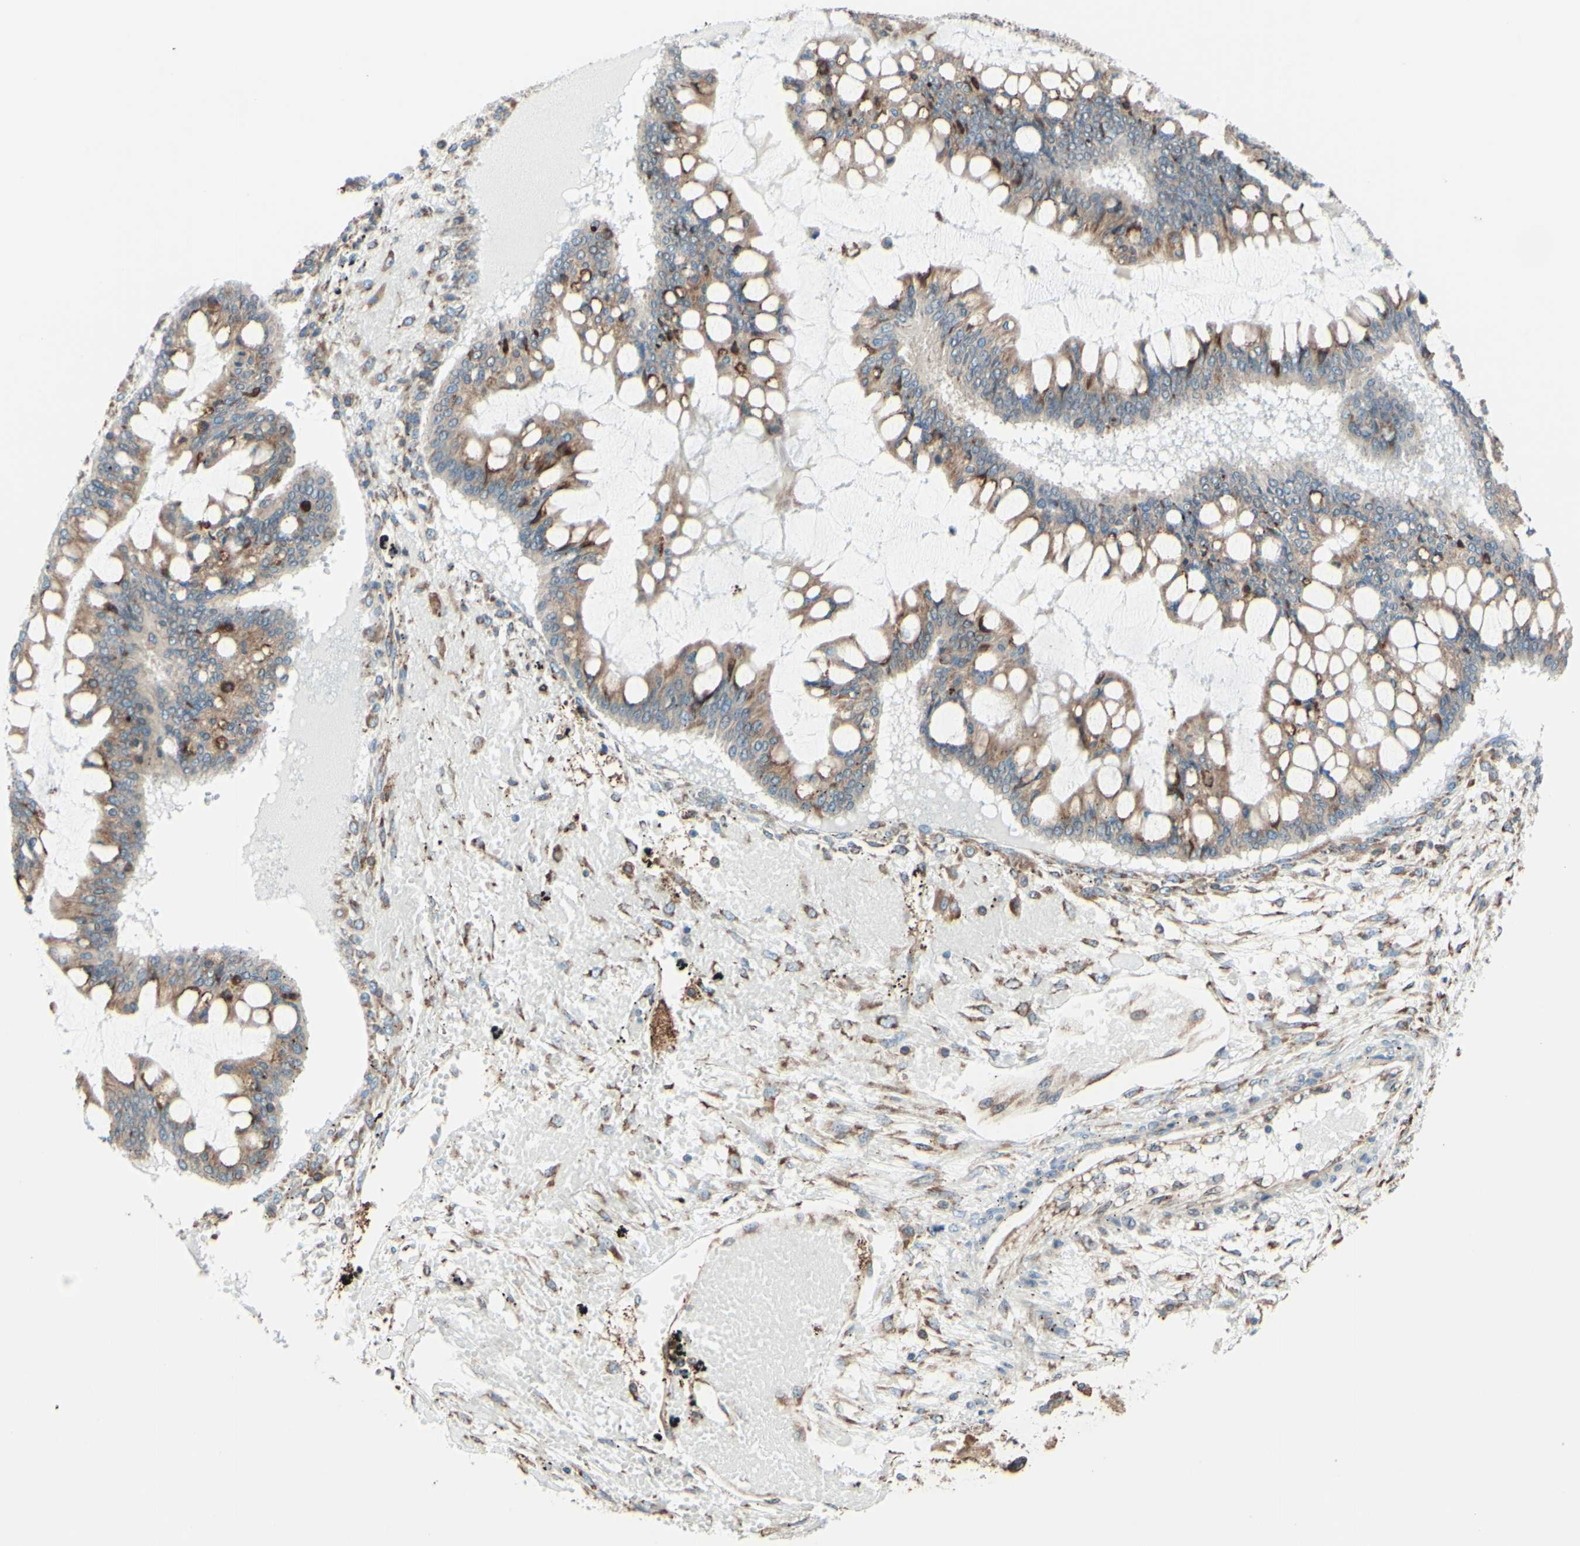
{"staining": {"intensity": "moderate", "quantity": ">75%", "location": "cytoplasmic/membranous"}, "tissue": "ovarian cancer", "cell_type": "Tumor cells", "image_type": "cancer", "snomed": [{"axis": "morphology", "description": "Cystadenocarcinoma, mucinous, NOS"}, {"axis": "topography", "description": "Ovary"}], "caption": "Ovarian cancer (mucinous cystadenocarcinoma) stained with a brown dye reveals moderate cytoplasmic/membranous positive expression in about >75% of tumor cells.", "gene": "DNAJB11", "patient": {"sex": "female", "age": 73}}